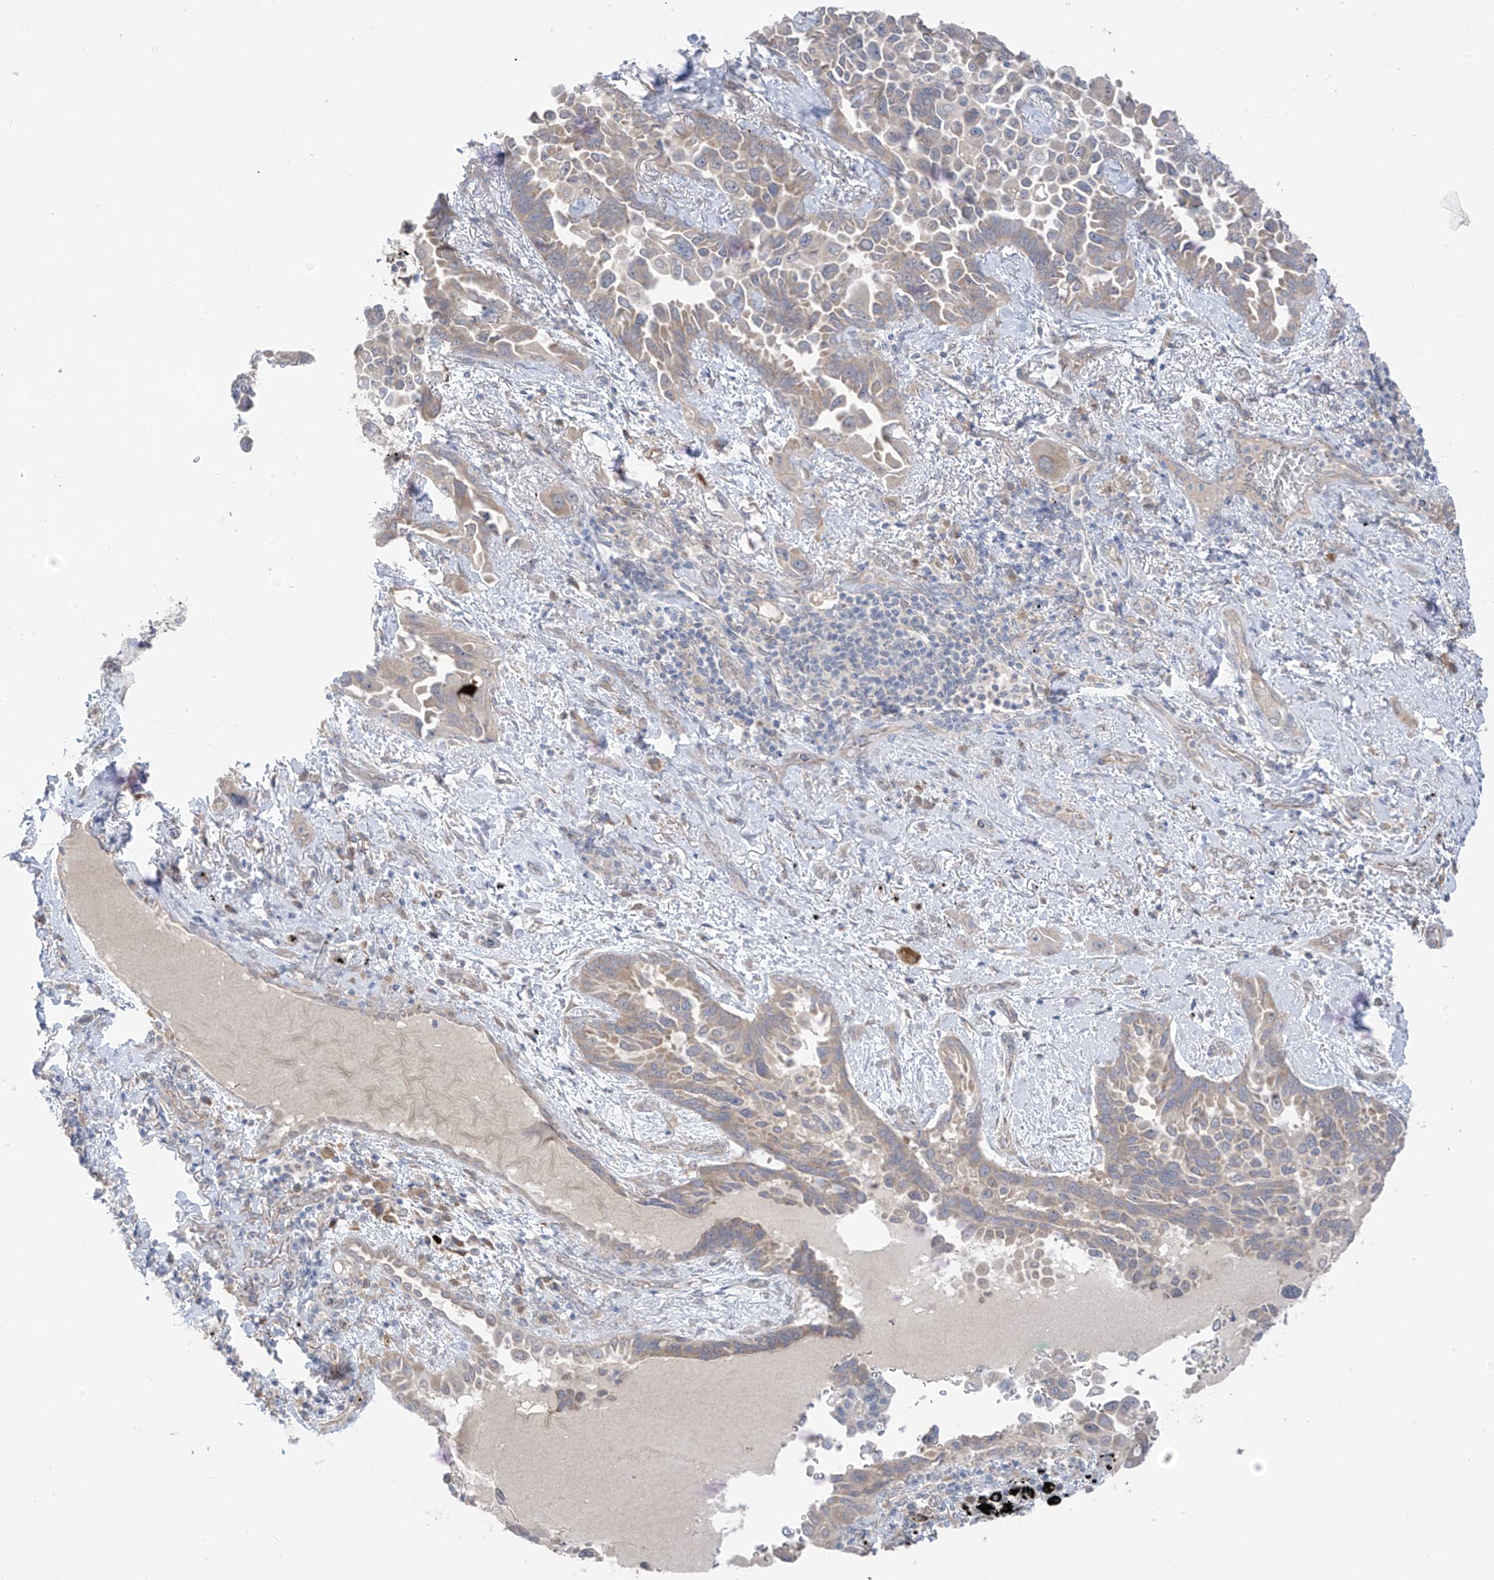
{"staining": {"intensity": "weak", "quantity": "25%-75%", "location": "cytoplasmic/membranous"}, "tissue": "lung cancer", "cell_type": "Tumor cells", "image_type": "cancer", "snomed": [{"axis": "morphology", "description": "Adenocarcinoma, NOS"}, {"axis": "topography", "description": "Lung"}], "caption": "Lung cancer tissue exhibits weak cytoplasmic/membranous staining in about 25%-75% of tumor cells", "gene": "NALCN", "patient": {"sex": "female", "age": 67}}